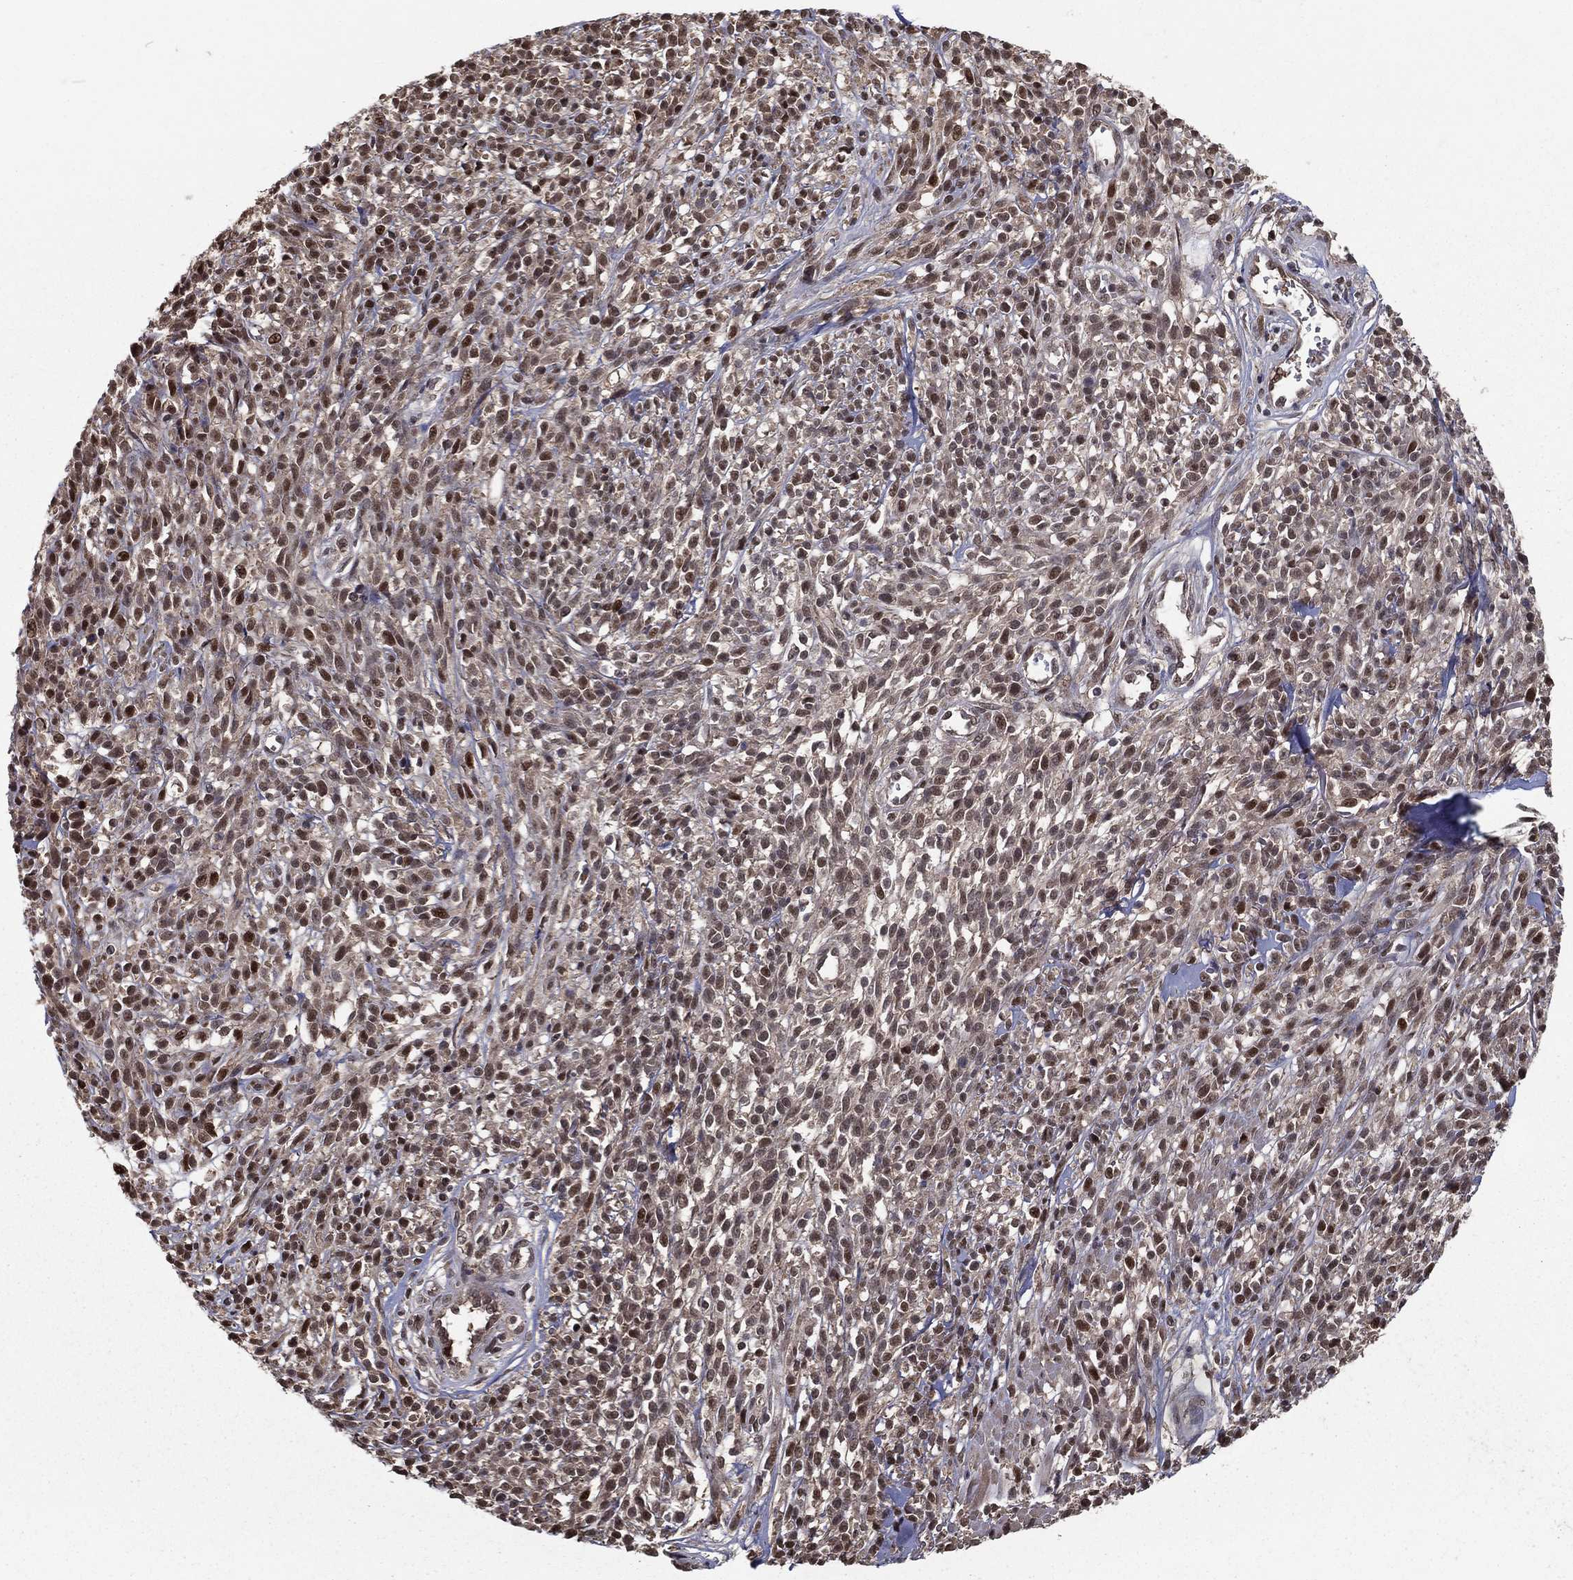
{"staining": {"intensity": "moderate", "quantity": "25%-75%", "location": "nuclear"}, "tissue": "melanoma", "cell_type": "Tumor cells", "image_type": "cancer", "snomed": [{"axis": "morphology", "description": "Malignant melanoma, NOS"}, {"axis": "topography", "description": "Skin"}, {"axis": "topography", "description": "Skin of trunk"}], "caption": "IHC image of neoplastic tissue: malignant melanoma stained using IHC reveals medium levels of moderate protein expression localized specifically in the nuclear of tumor cells, appearing as a nuclear brown color.", "gene": "SLC6A6", "patient": {"sex": "male", "age": 74}}